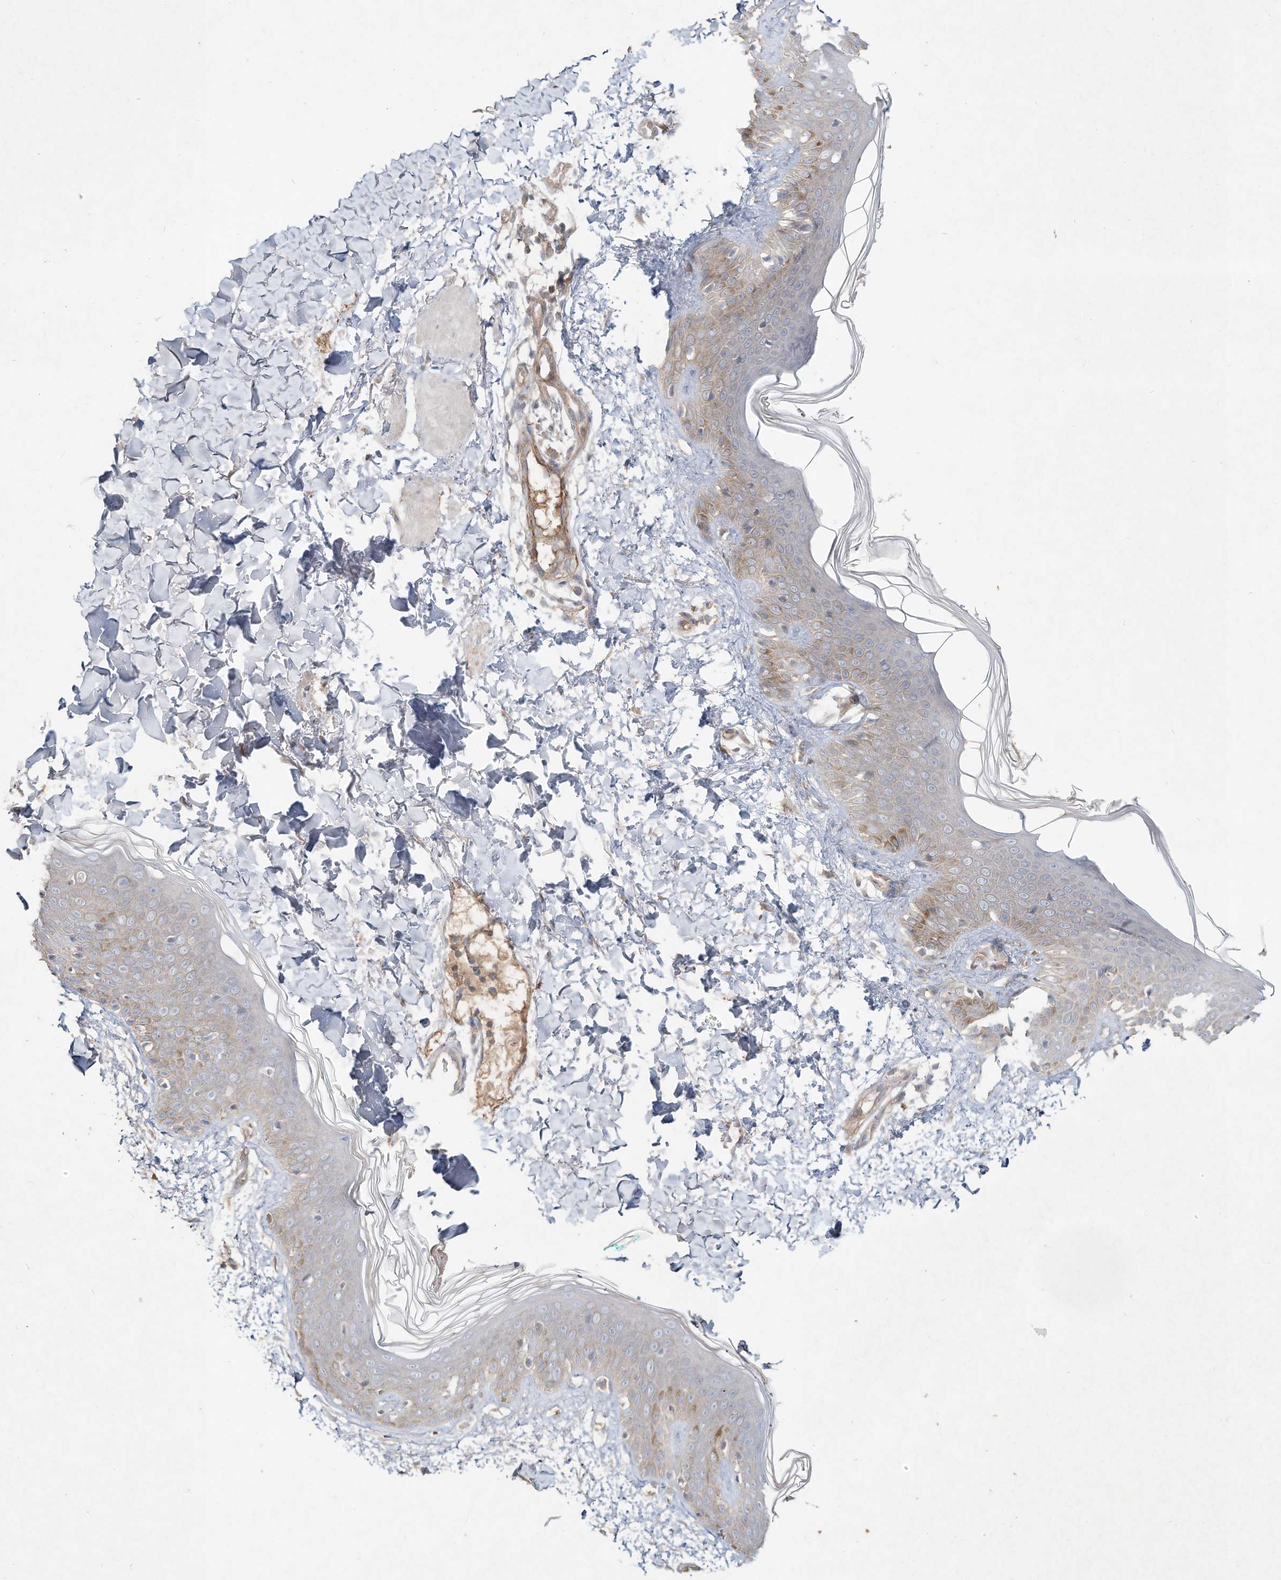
{"staining": {"intensity": "negative", "quantity": "none", "location": "none"}, "tissue": "skin", "cell_type": "Fibroblasts", "image_type": "normal", "snomed": [{"axis": "morphology", "description": "Normal tissue, NOS"}, {"axis": "topography", "description": "Skin"}], "caption": "Skin was stained to show a protein in brown. There is no significant positivity in fibroblasts. Nuclei are stained in blue.", "gene": "HTR5A", "patient": {"sex": "male", "age": 37}}